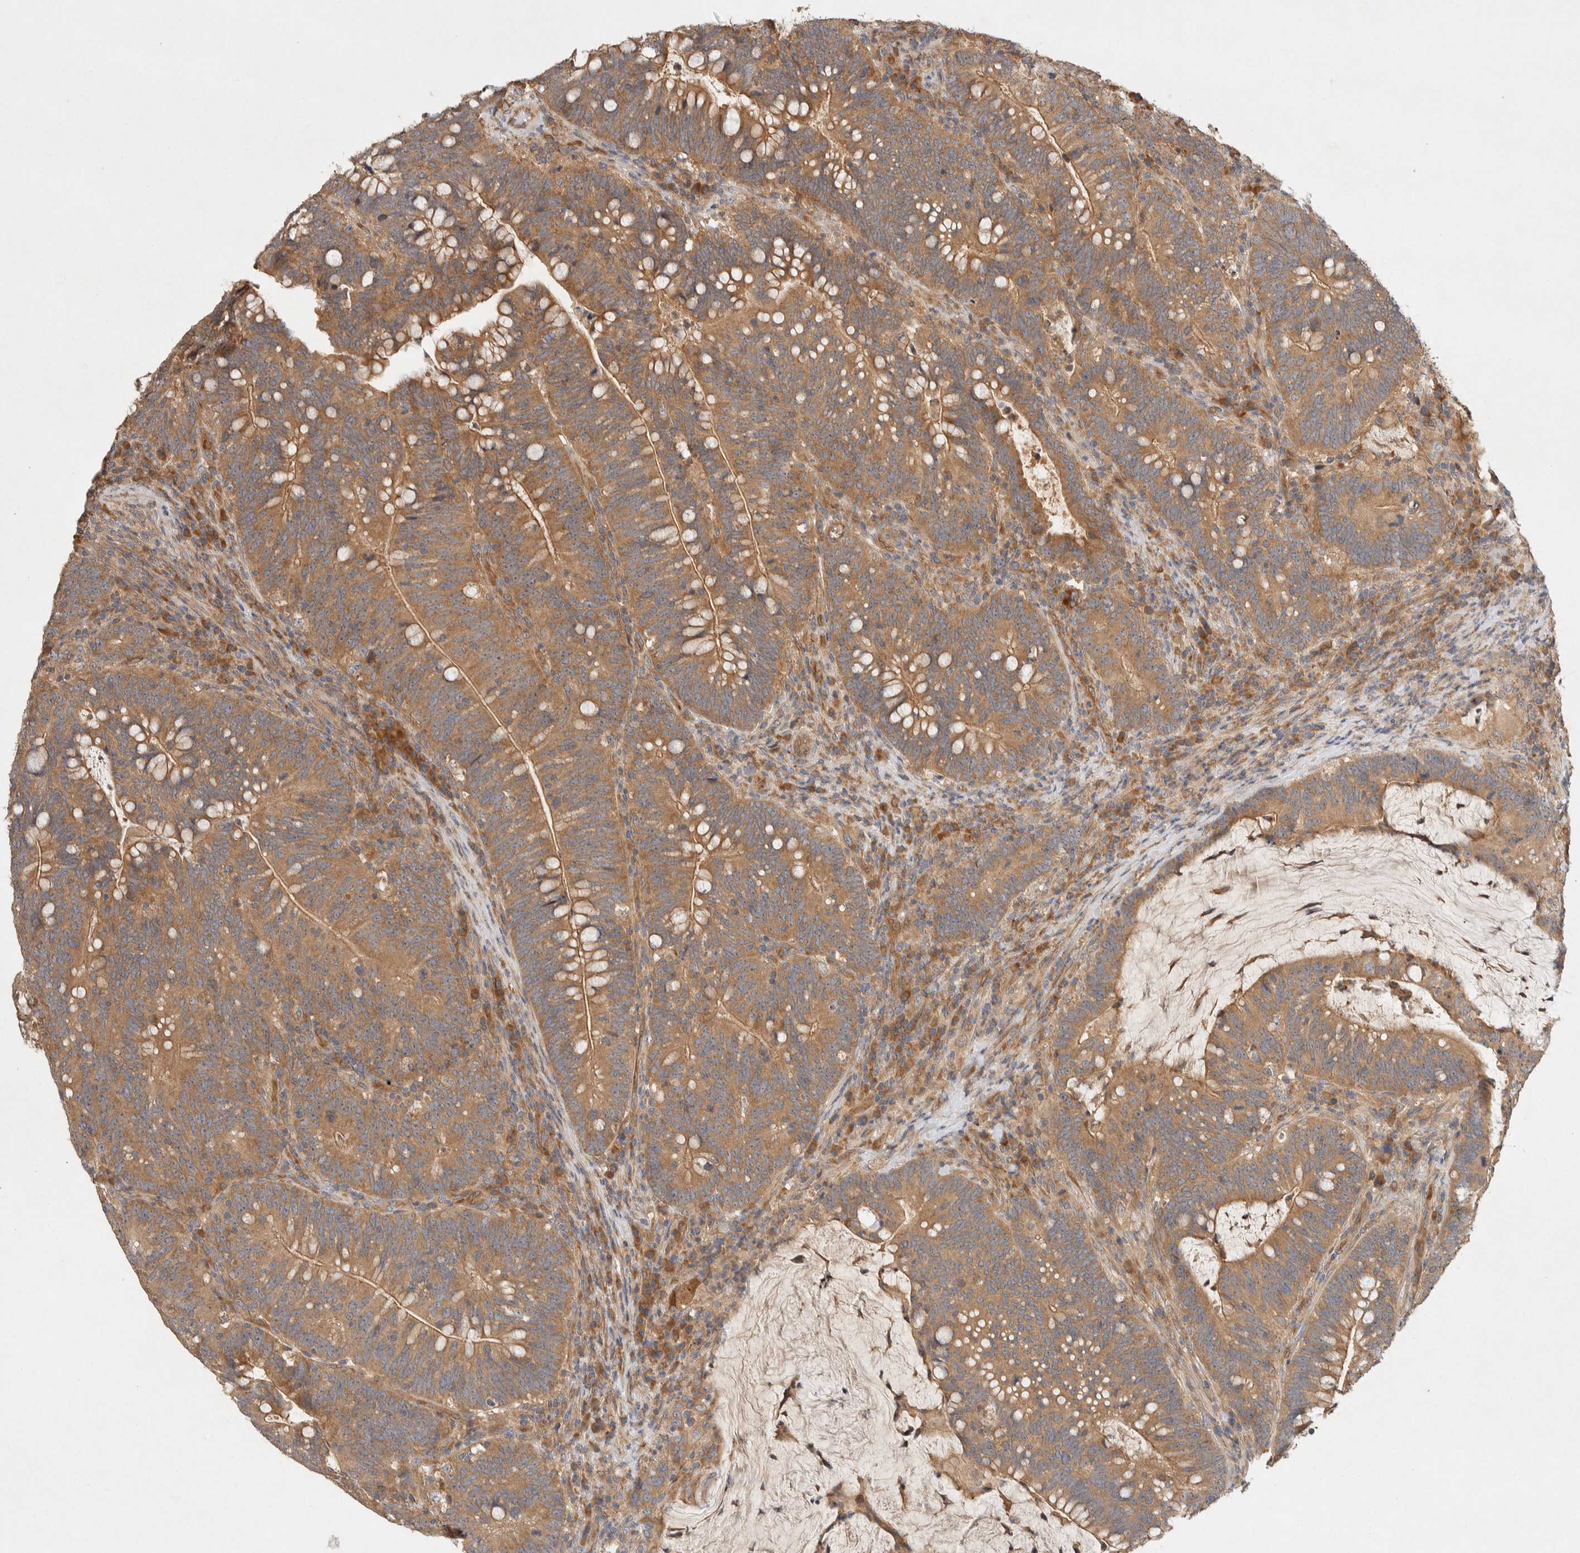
{"staining": {"intensity": "moderate", "quantity": ">75%", "location": "cytoplasmic/membranous"}, "tissue": "colorectal cancer", "cell_type": "Tumor cells", "image_type": "cancer", "snomed": [{"axis": "morphology", "description": "Adenocarcinoma, NOS"}, {"axis": "topography", "description": "Colon"}], "caption": "High-power microscopy captured an immunohistochemistry (IHC) photomicrograph of colorectal cancer, revealing moderate cytoplasmic/membranous staining in approximately >75% of tumor cells. (brown staining indicates protein expression, while blue staining denotes nuclei).", "gene": "PXK", "patient": {"sex": "female", "age": 66}}